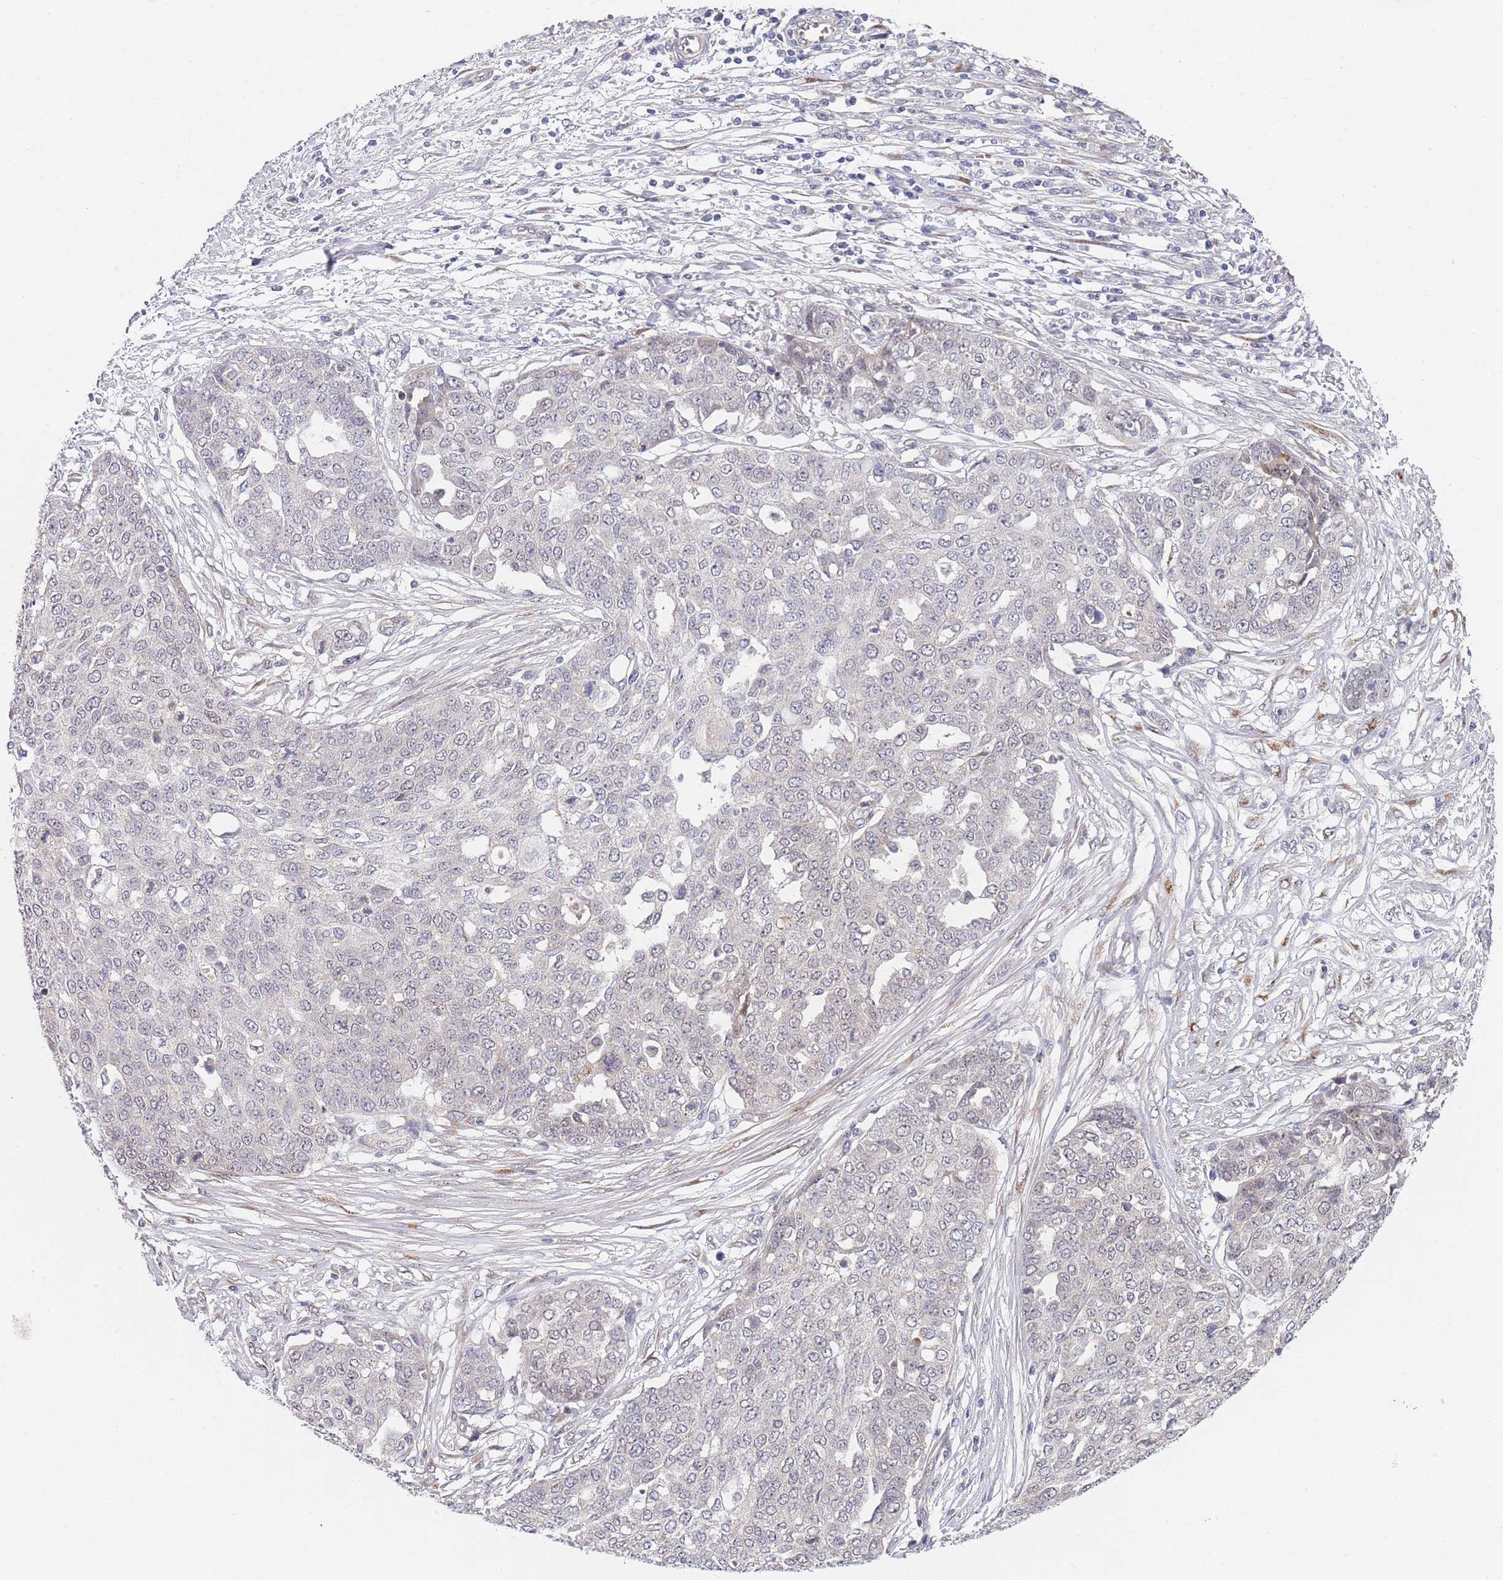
{"staining": {"intensity": "negative", "quantity": "none", "location": "none"}, "tissue": "ovarian cancer", "cell_type": "Tumor cells", "image_type": "cancer", "snomed": [{"axis": "morphology", "description": "Cystadenocarcinoma, serous, NOS"}, {"axis": "topography", "description": "Soft tissue"}, {"axis": "topography", "description": "Ovary"}], "caption": "DAB (3,3'-diaminobenzidine) immunohistochemical staining of ovarian cancer reveals no significant positivity in tumor cells.", "gene": "B4GALT4", "patient": {"sex": "female", "age": 57}}